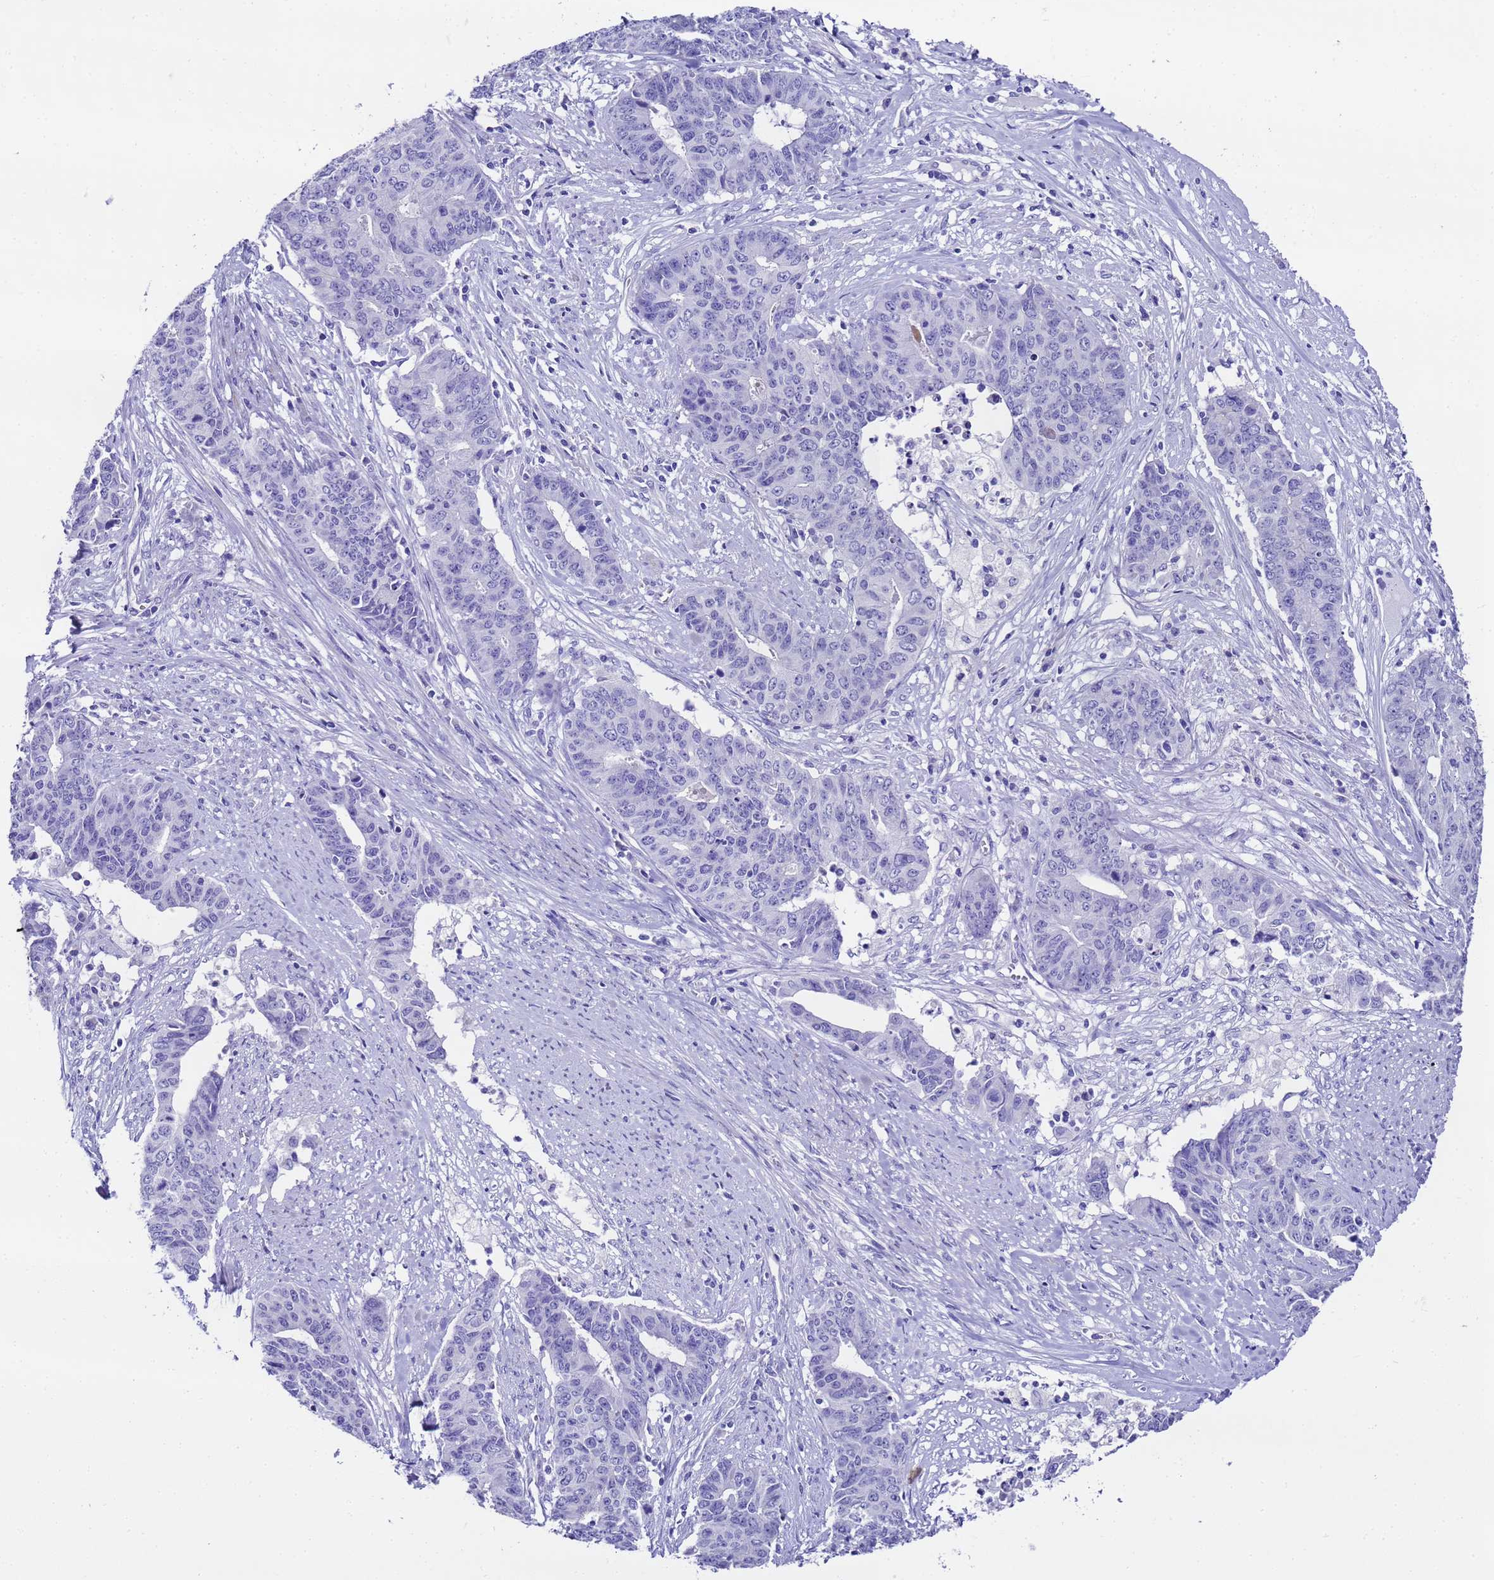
{"staining": {"intensity": "negative", "quantity": "none", "location": "none"}, "tissue": "endometrial cancer", "cell_type": "Tumor cells", "image_type": "cancer", "snomed": [{"axis": "morphology", "description": "Adenocarcinoma, NOS"}, {"axis": "topography", "description": "Endometrium"}], "caption": "Tumor cells are negative for brown protein staining in endometrial adenocarcinoma. (Immunohistochemistry (ihc), brightfield microscopy, high magnification).", "gene": "UGT2B10", "patient": {"sex": "female", "age": 59}}